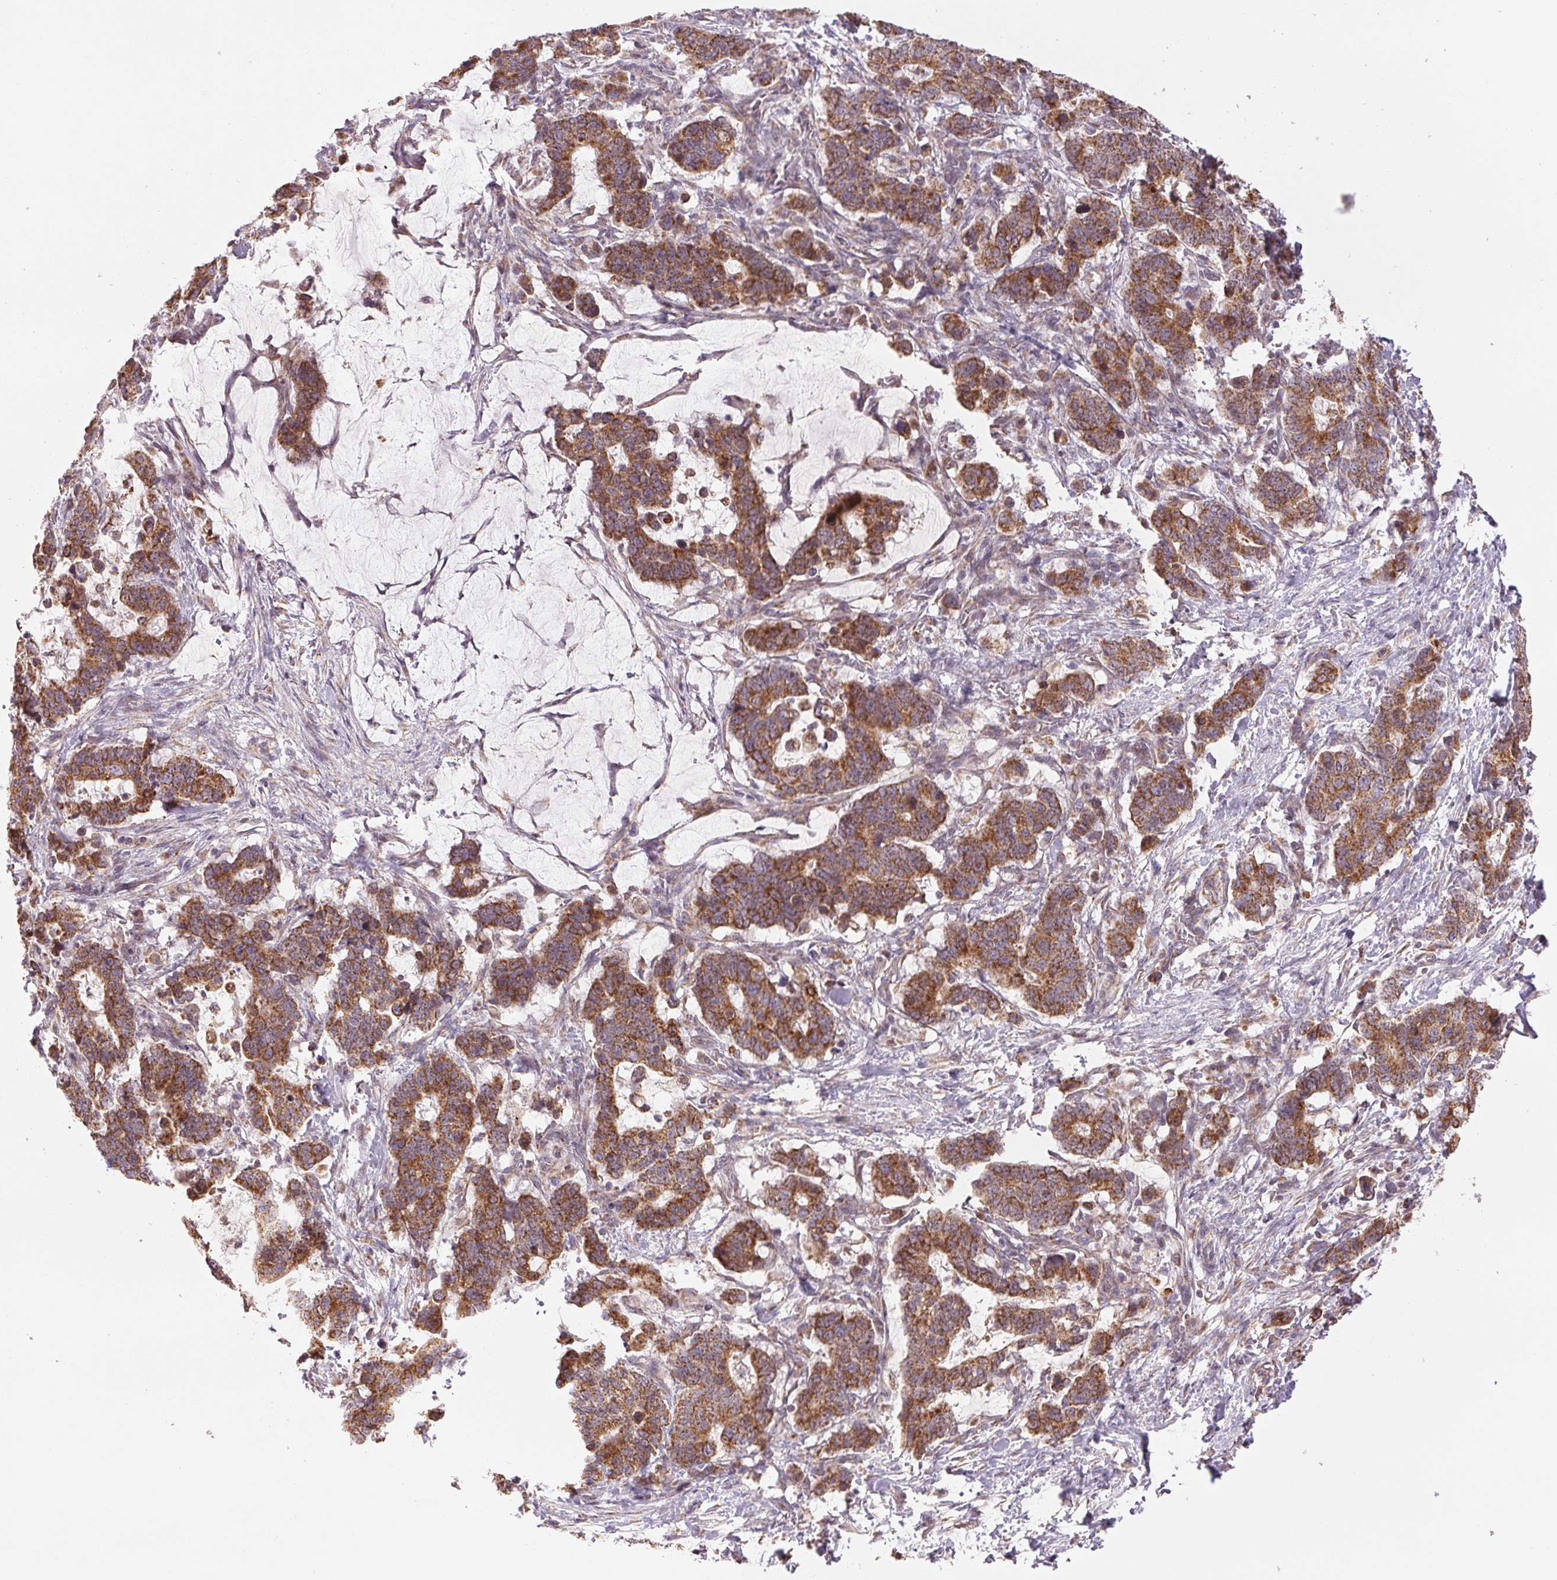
{"staining": {"intensity": "strong", "quantity": ">75%", "location": "cytoplasmic/membranous"}, "tissue": "stomach cancer", "cell_type": "Tumor cells", "image_type": "cancer", "snomed": [{"axis": "morphology", "description": "Normal tissue, NOS"}, {"axis": "morphology", "description": "Adenocarcinoma, NOS"}, {"axis": "topography", "description": "Stomach"}], "caption": "The photomicrograph displays staining of adenocarcinoma (stomach), revealing strong cytoplasmic/membranous protein positivity (brown color) within tumor cells.", "gene": "MATCAP1", "patient": {"sex": "female", "age": 64}}